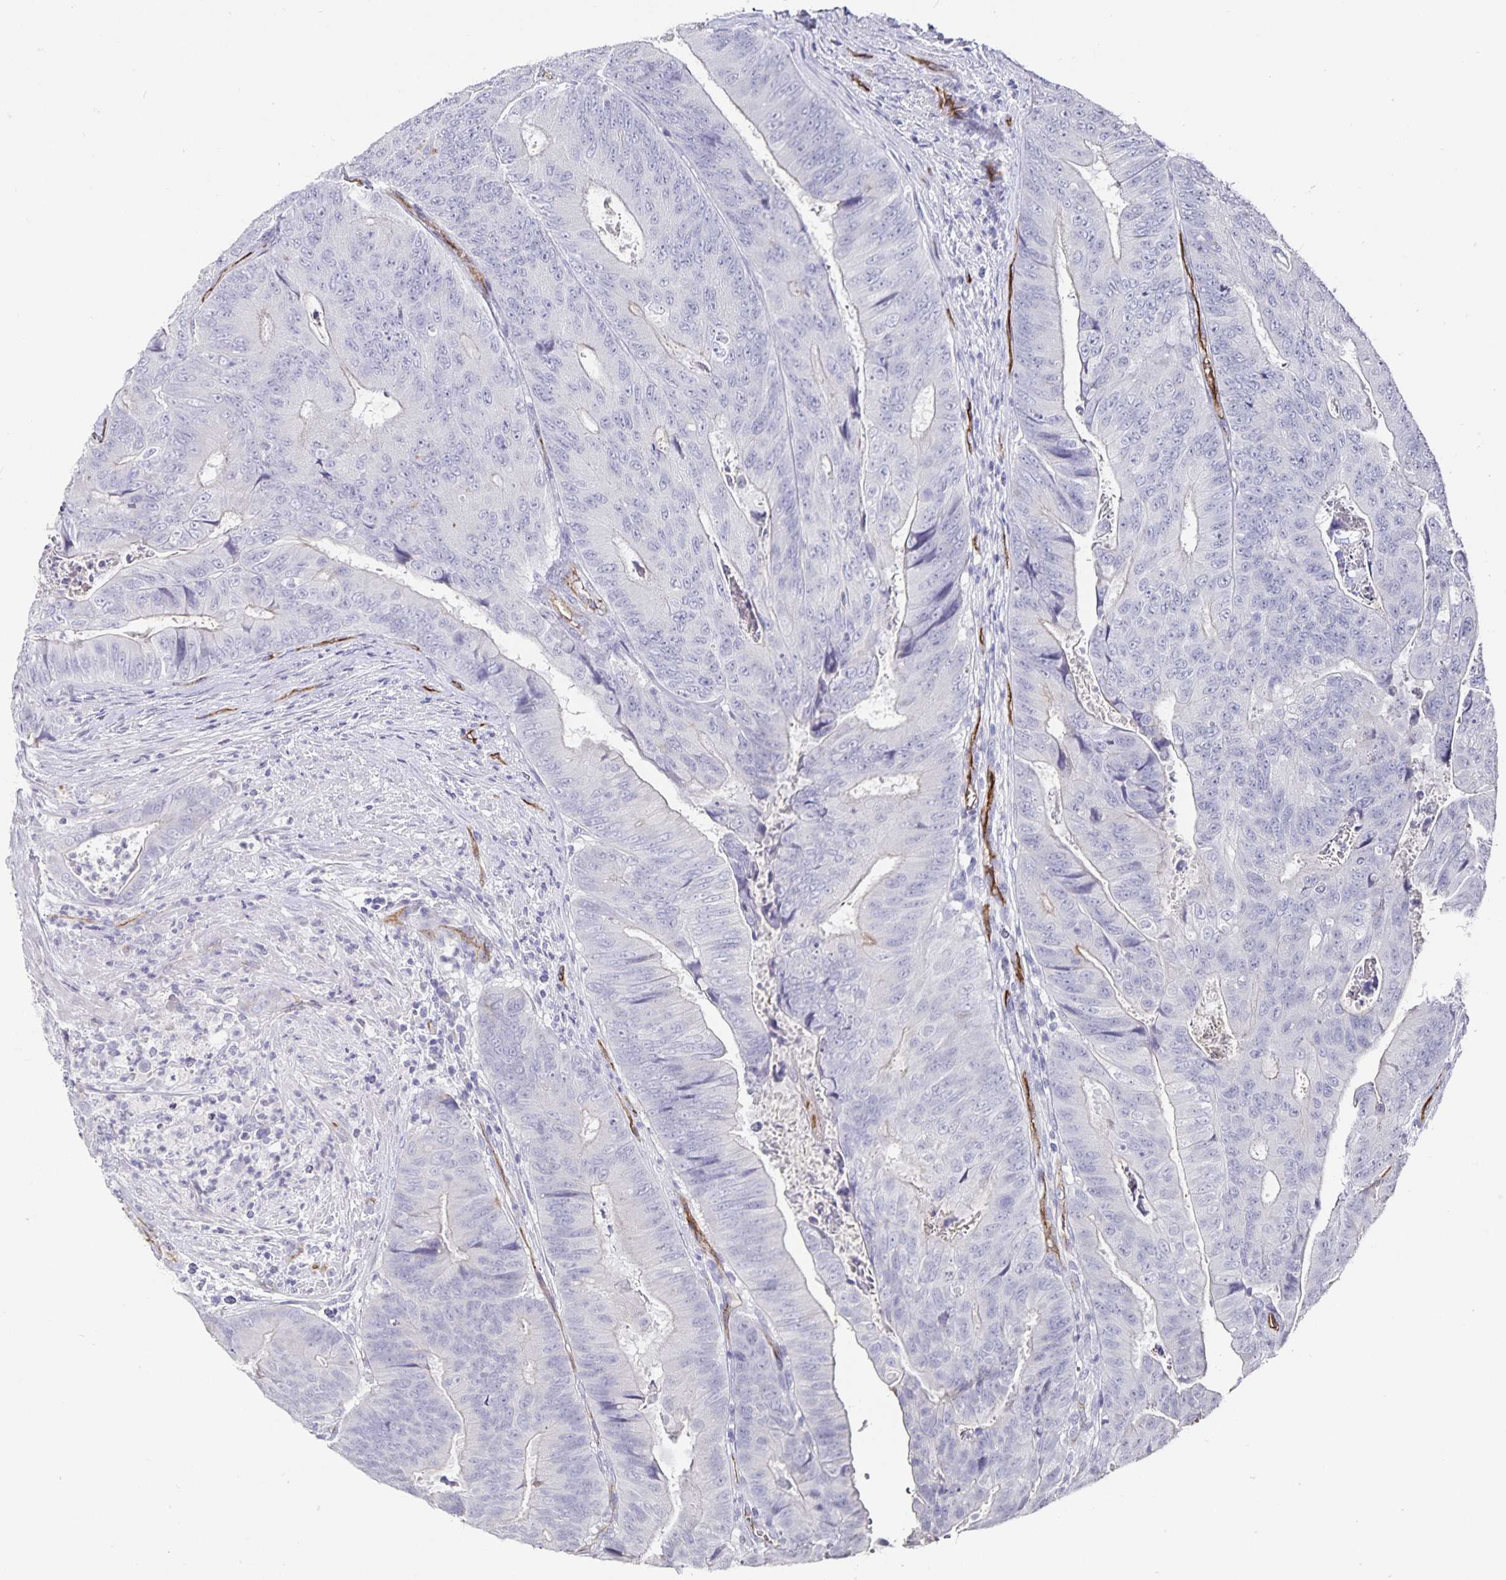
{"staining": {"intensity": "negative", "quantity": "none", "location": "none"}, "tissue": "colorectal cancer", "cell_type": "Tumor cells", "image_type": "cancer", "snomed": [{"axis": "morphology", "description": "Adenocarcinoma, NOS"}, {"axis": "topography", "description": "Colon"}], "caption": "Protein analysis of colorectal cancer exhibits no significant expression in tumor cells.", "gene": "PODXL", "patient": {"sex": "female", "age": 48}}